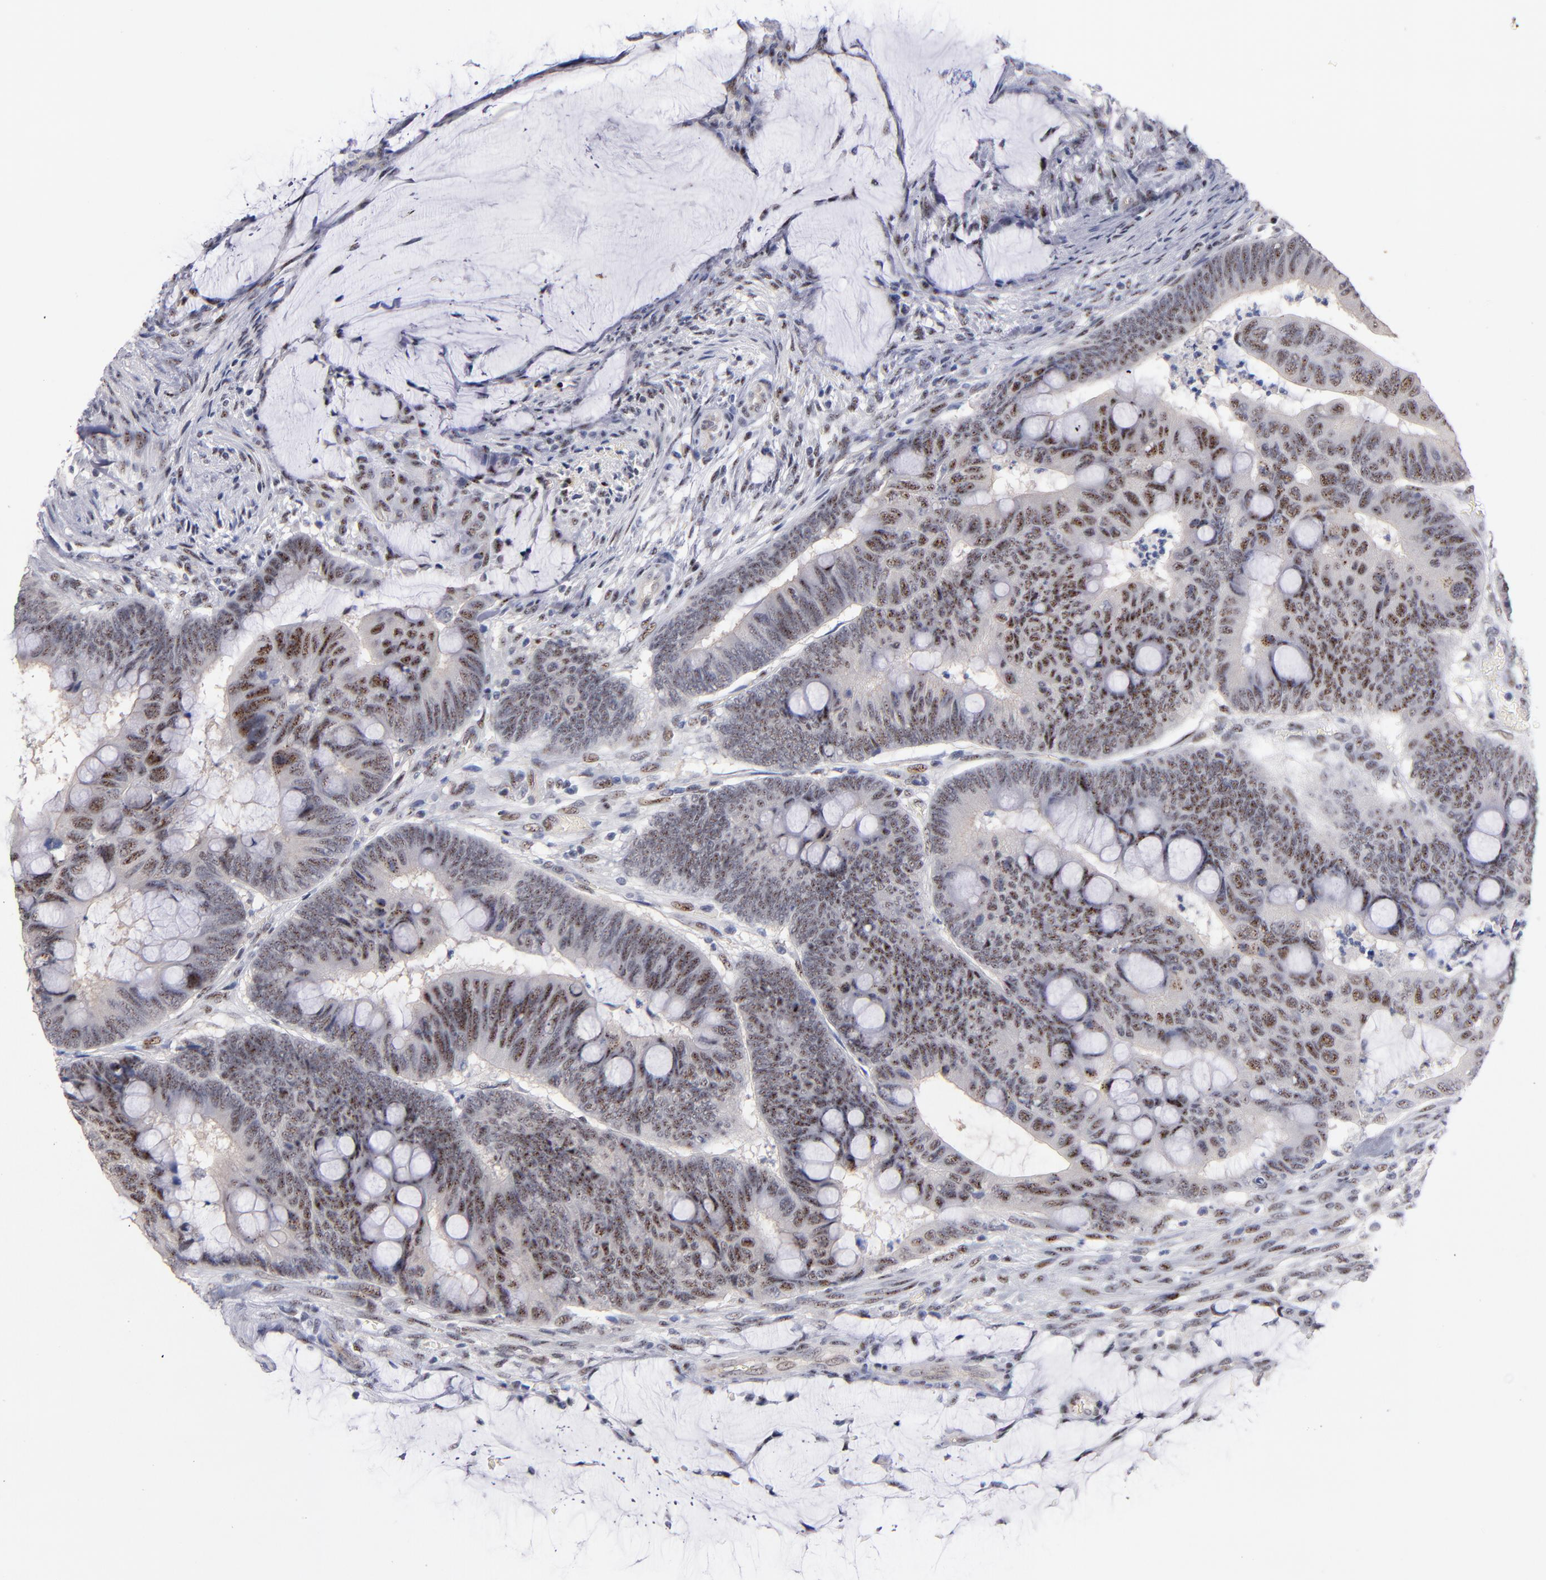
{"staining": {"intensity": "moderate", "quantity": ">75%", "location": "nuclear"}, "tissue": "colorectal cancer", "cell_type": "Tumor cells", "image_type": "cancer", "snomed": [{"axis": "morphology", "description": "Normal tissue, NOS"}, {"axis": "morphology", "description": "Adenocarcinoma, NOS"}, {"axis": "topography", "description": "Rectum"}], "caption": "Colorectal adenocarcinoma stained with a protein marker exhibits moderate staining in tumor cells.", "gene": "RAF1", "patient": {"sex": "male", "age": 92}}